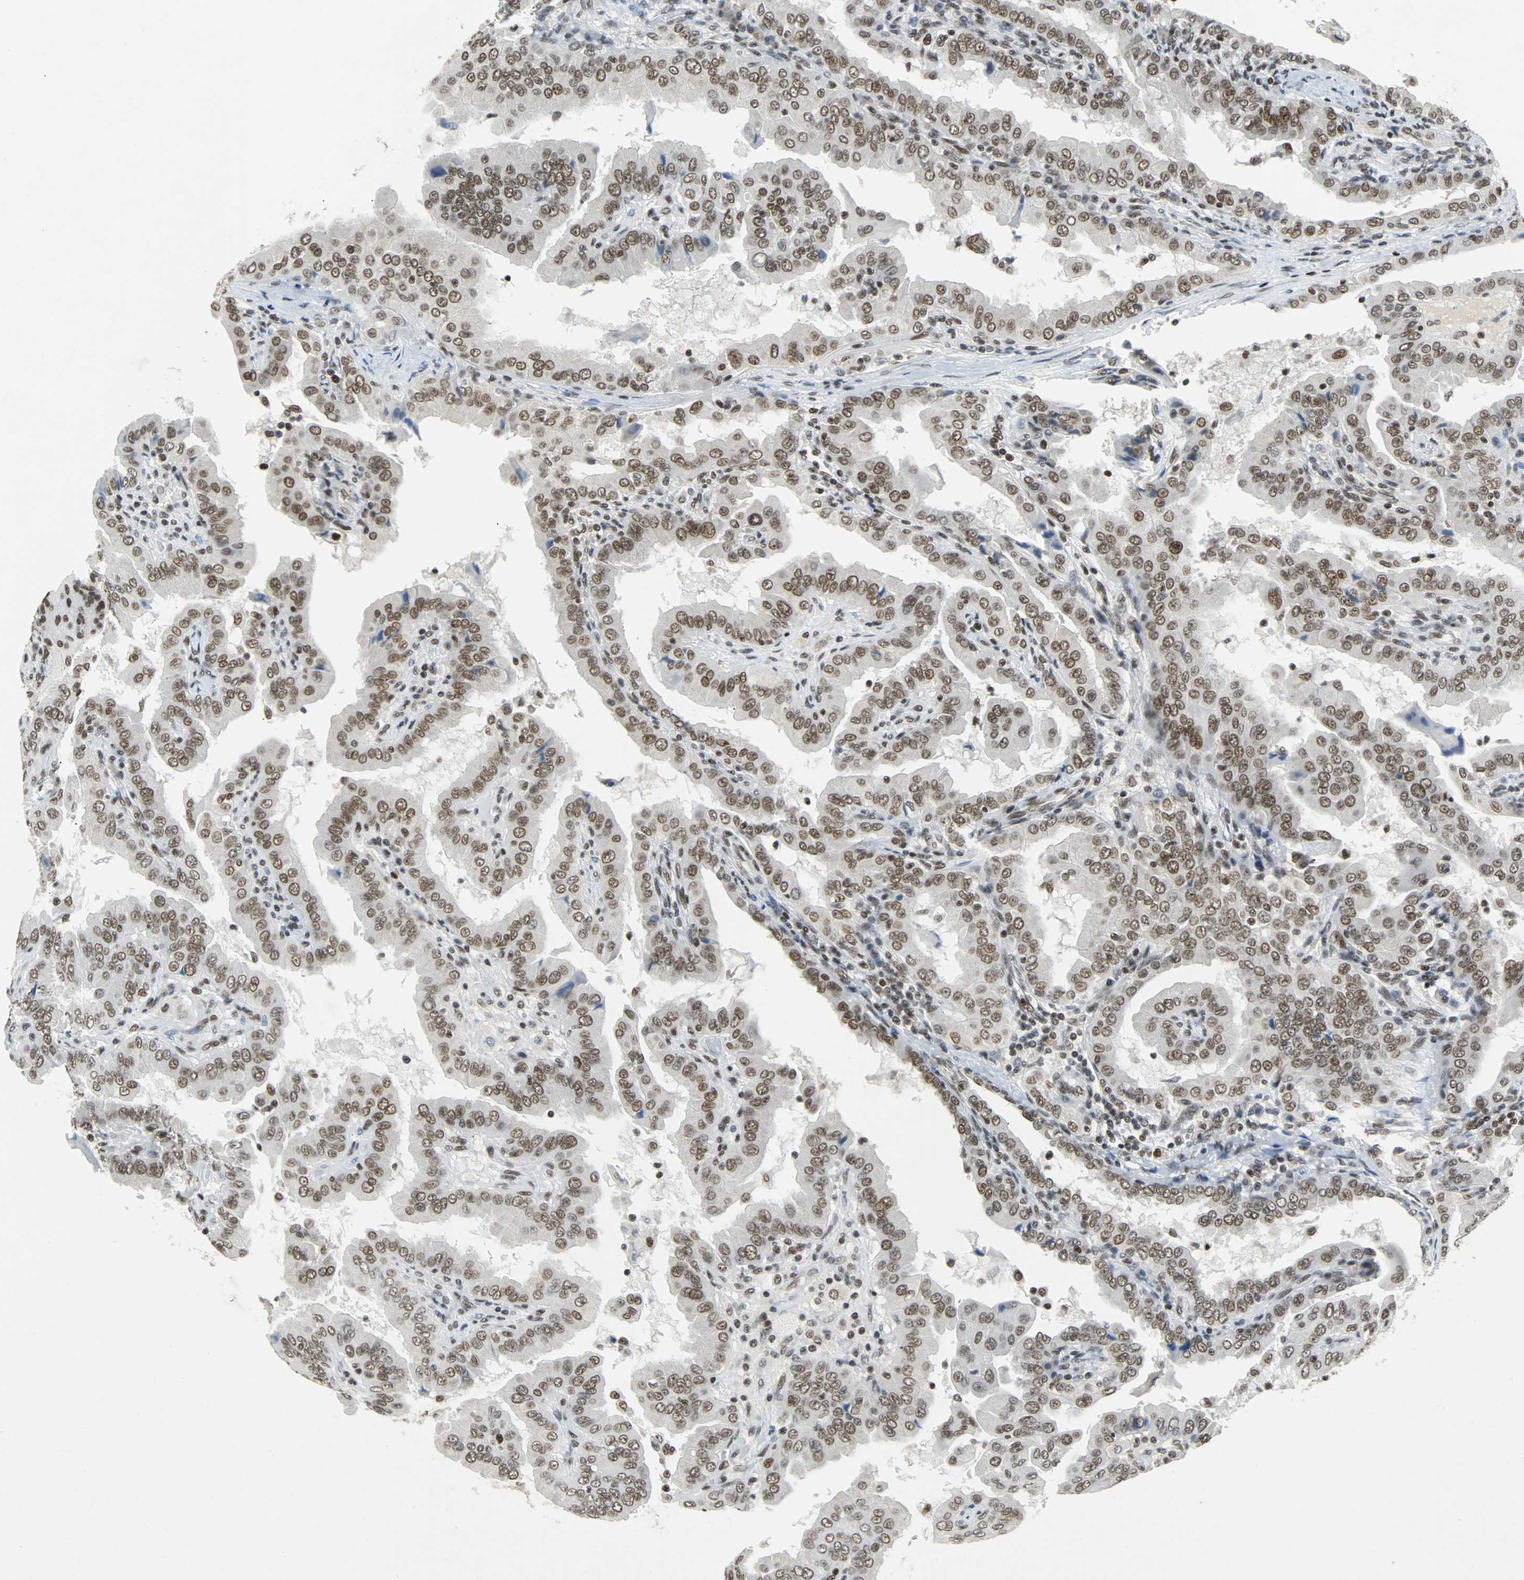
{"staining": {"intensity": "moderate", "quantity": ">75%", "location": "nuclear"}, "tissue": "thyroid cancer", "cell_type": "Tumor cells", "image_type": "cancer", "snomed": [{"axis": "morphology", "description": "Papillary adenocarcinoma, NOS"}, {"axis": "topography", "description": "Thyroid gland"}], "caption": "Immunohistochemistry (IHC) of thyroid cancer reveals medium levels of moderate nuclear expression in approximately >75% of tumor cells. The protein is stained brown, and the nuclei are stained in blue (DAB (3,3'-diaminobenzidine) IHC with brightfield microscopy, high magnification).", "gene": "GATAD2A", "patient": {"sex": "male", "age": 33}}